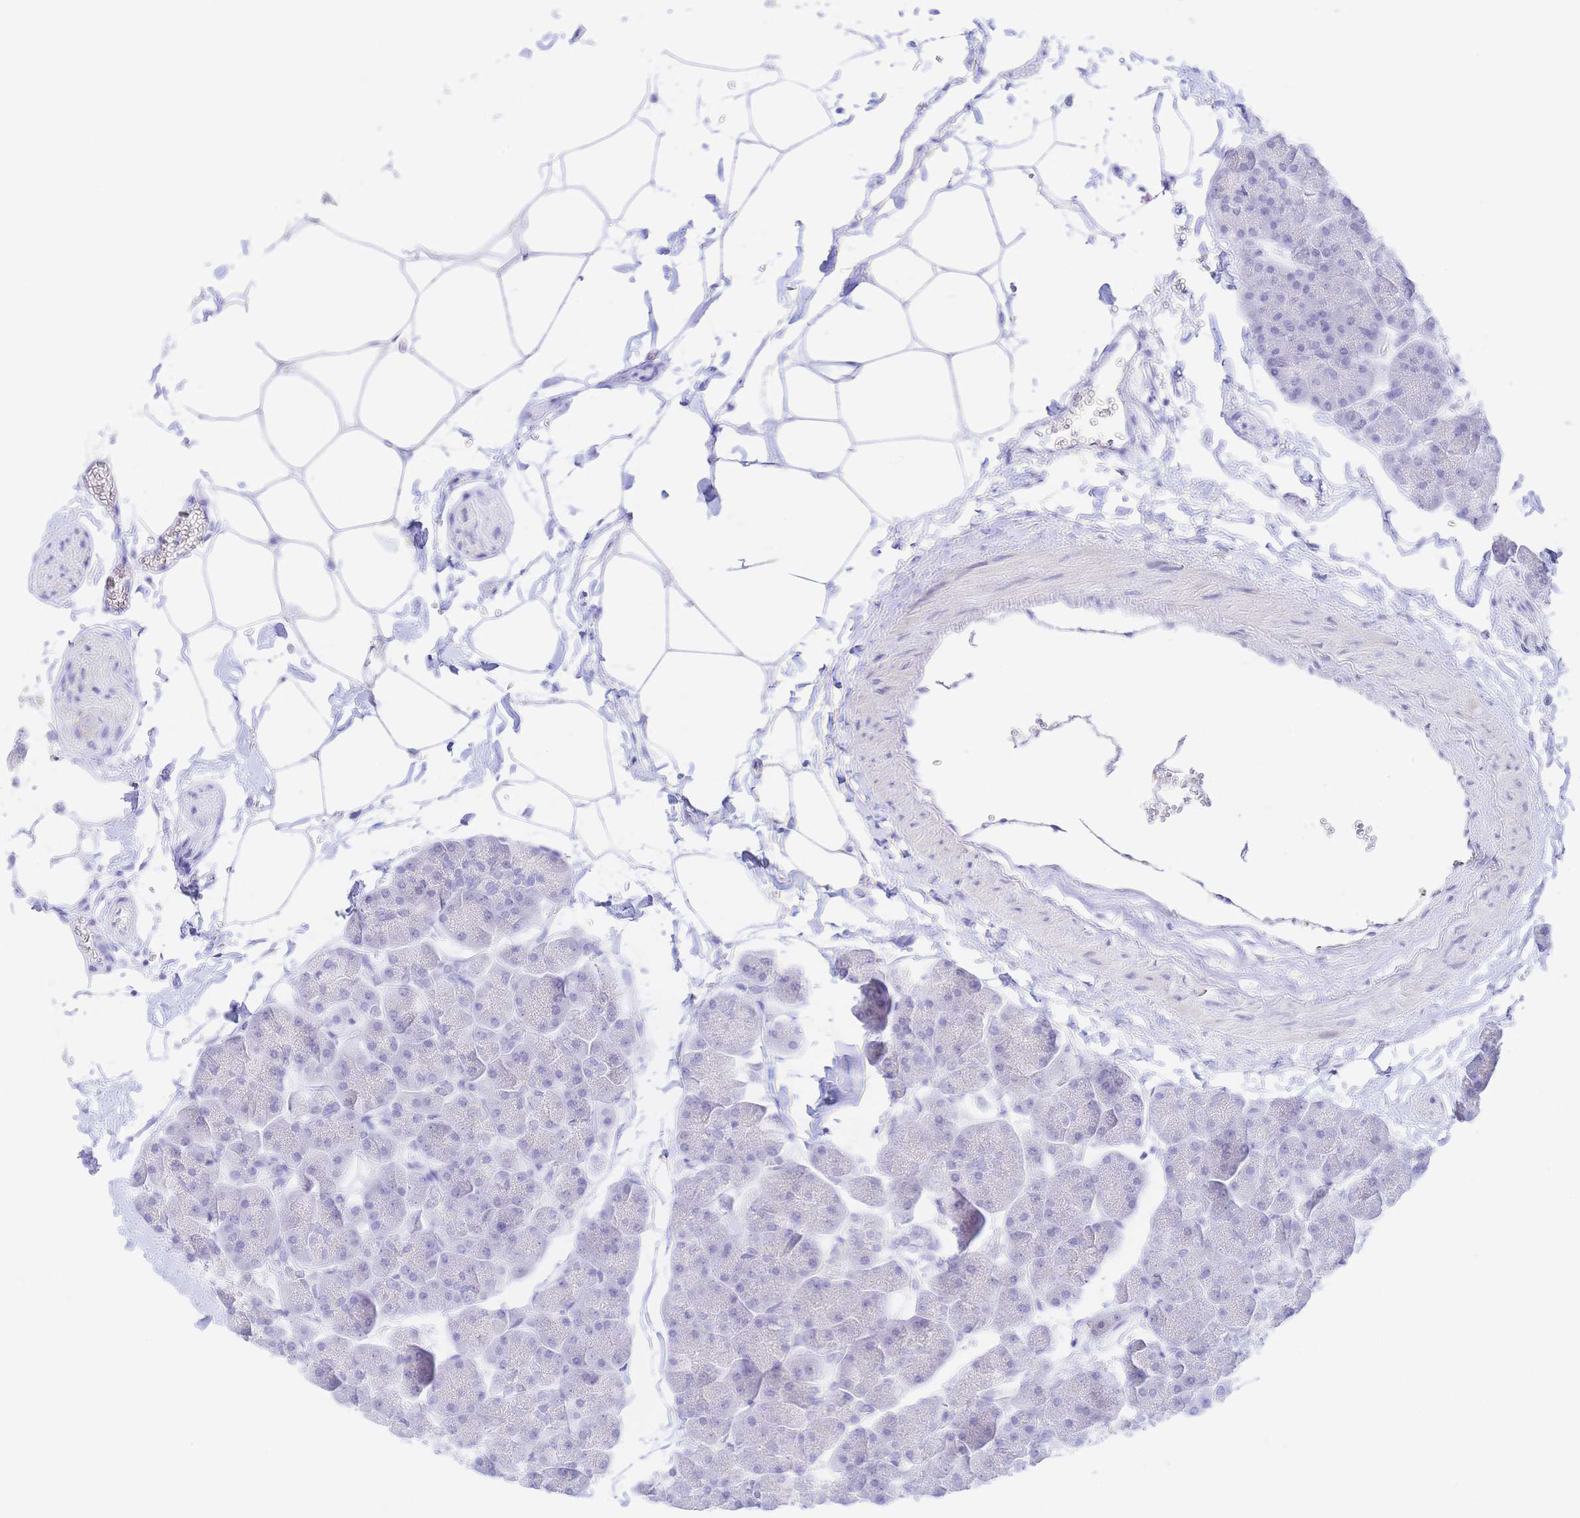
{"staining": {"intensity": "negative", "quantity": "none", "location": "none"}, "tissue": "pancreas", "cell_type": "Exocrine glandular cells", "image_type": "normal", "snomed": [{"axis": "morphology", "description": "Normal tissue, NOS"}, {"axis": "topography", "description": "Pancreas"}], "caption": "Exocrine glandular cells are negative for protein expression in unremarkable human pancreas. The staining was performed using DAB to visualize the protein expression in brown, while the nuclei were stained in blue with hematoxylin (Magnification: 20x).", "gene": "KCNH6", "patient": {"sex": "male", "age": 35}}